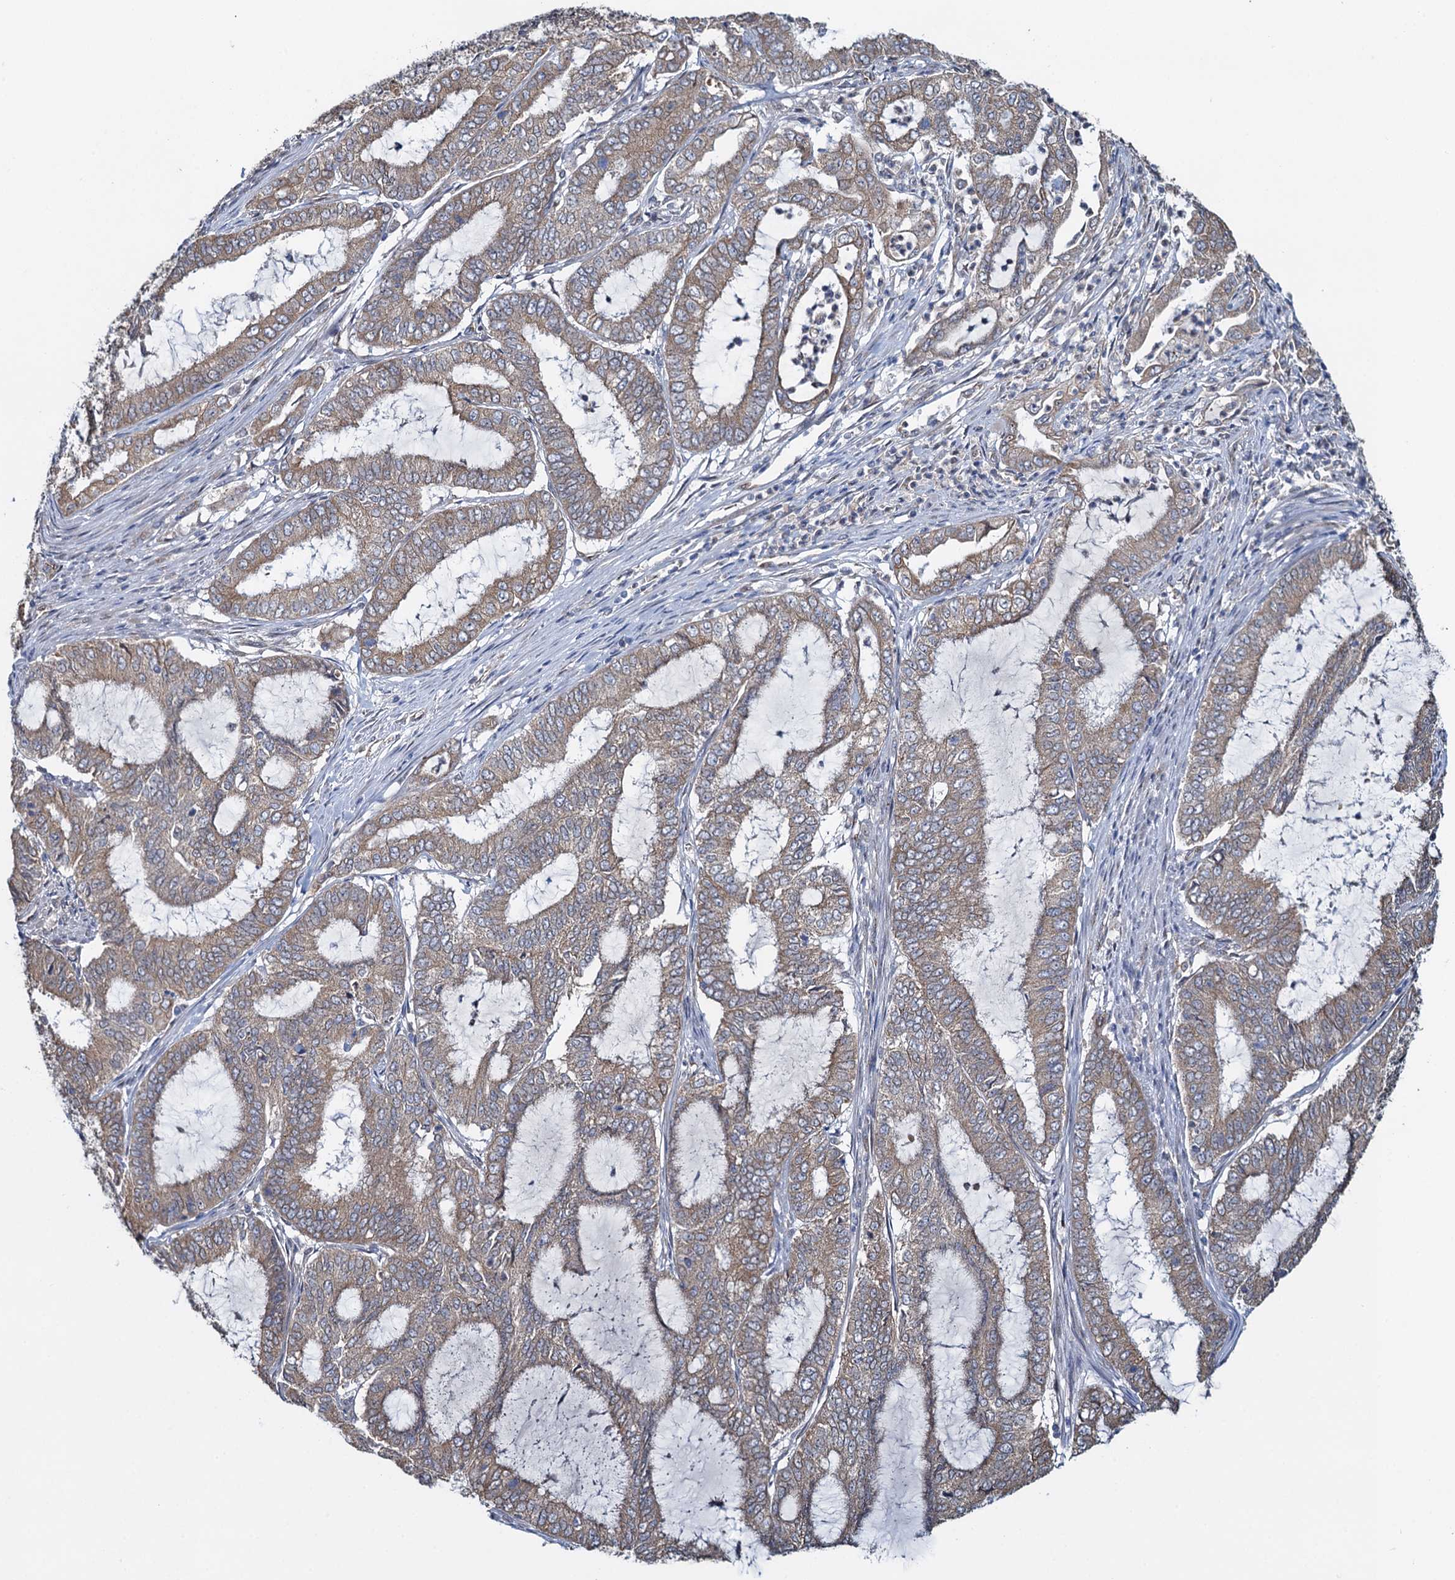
{"staining": {"intensity": "weak", "quantity": ">75%", "location": "cytoplasmic/membranous"}, "tissue": "endometrial cancer", "cell_type": "Tumor cells", "image_type": "cancer", "snomed": [{"axis": "morphology", "description": "Adenocarcinoma, NOS"}, {"axis": "topography", "description": "Endometrium"}], "caption": "Human adenocarcinoma (endometrial) stained for a protein (brown) exhibits weak cytoplasmic/membranous positive expression in approximately >75% of tumor cells.", "gene": "EVX2", "patient": {"sex": "female", "age": 51}}